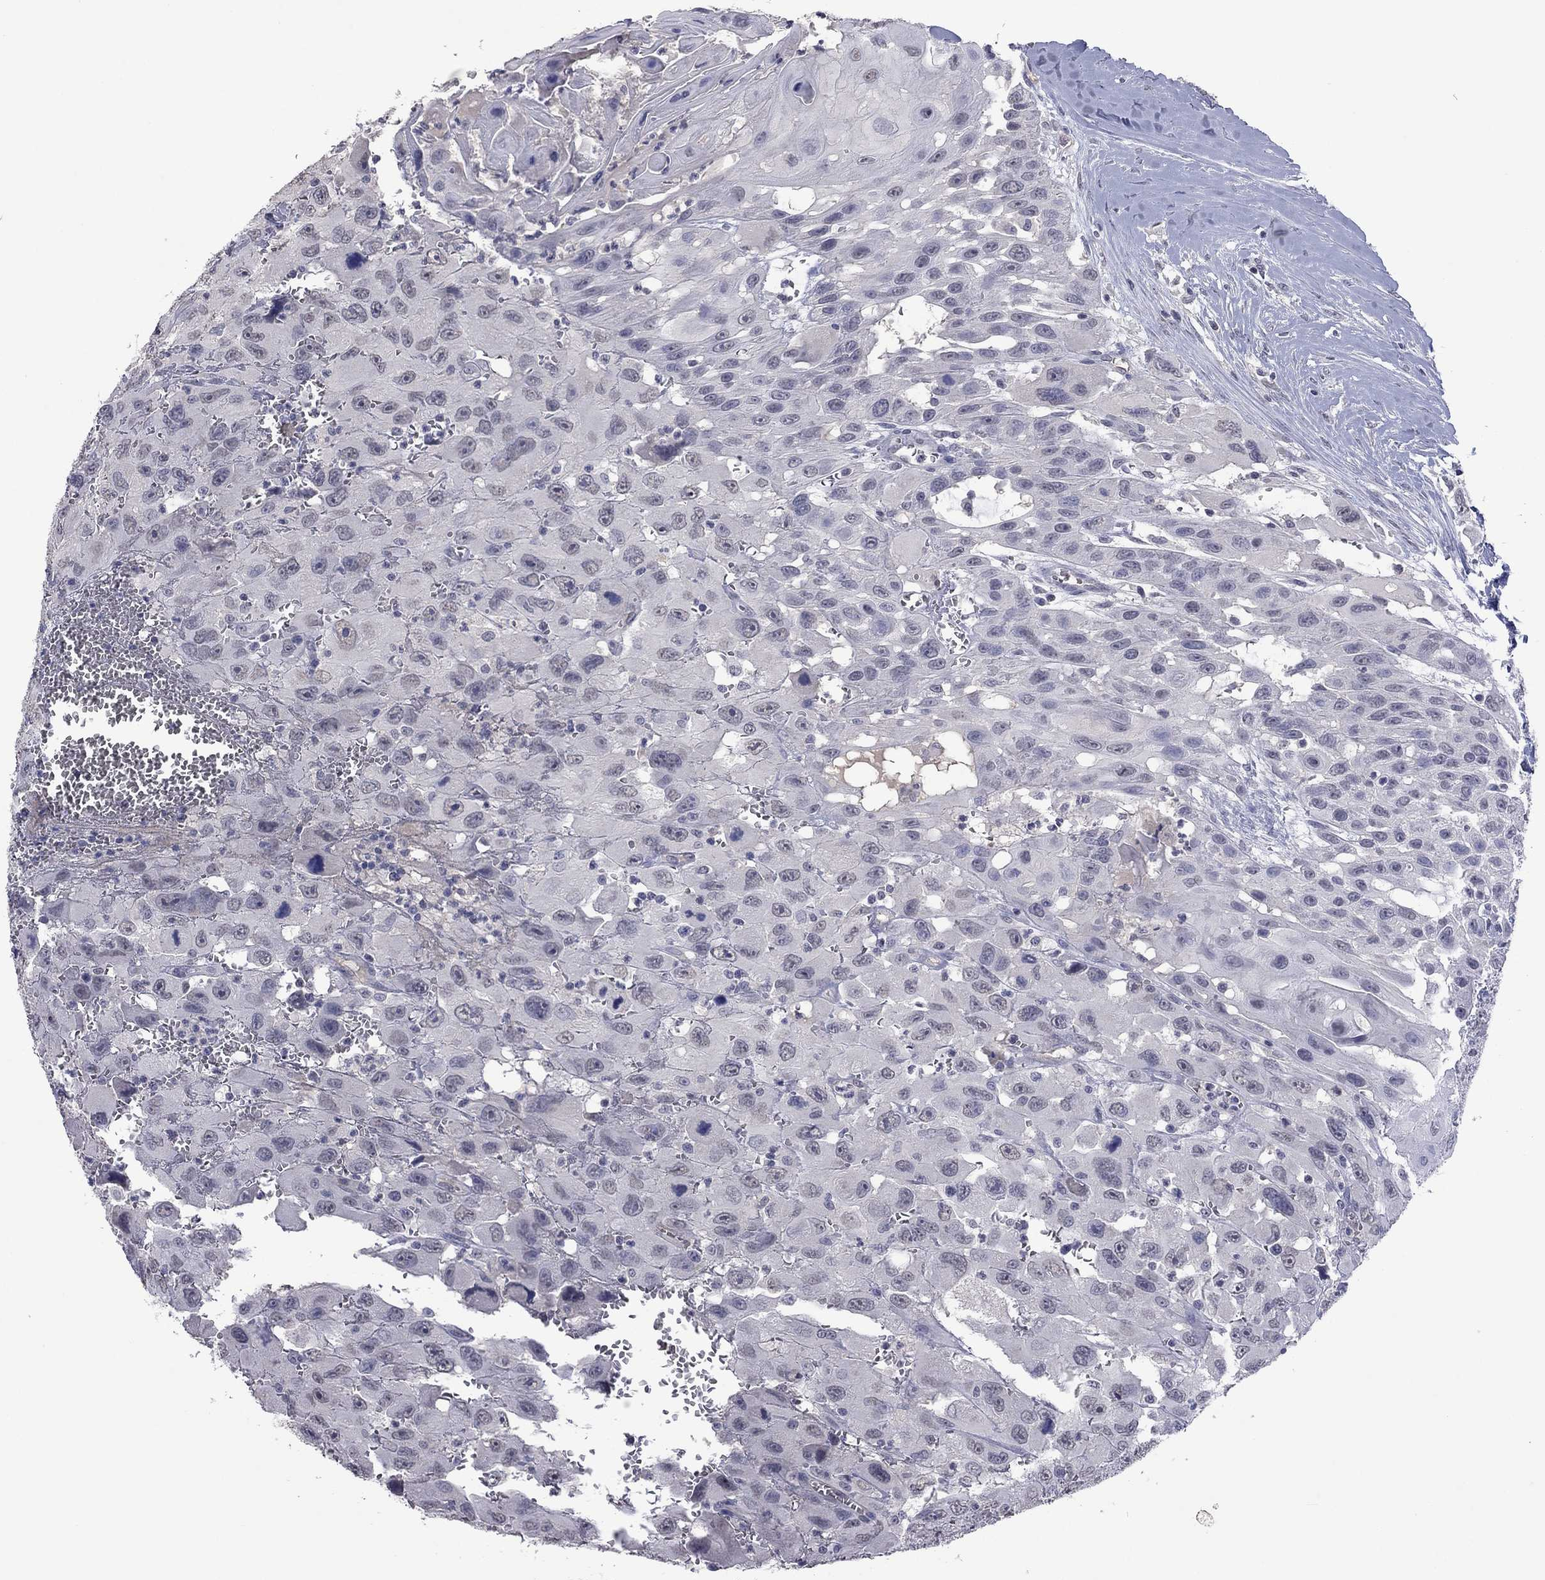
{"staining": {"intensity": "negative", "quantity": "none", "location": "none"}, "tissue": "head and neck cancer", "cell_type": "Tumor cells", "image_type": "cancer", "snomed": [{"axis": "morphology", "description": "Squamous cell carcinoma, NOS"}, {"axis": "morphology", "description": "Squamous cell carcinoma, metastatic, NOS"}, {"axis": "topography", "description": "Oral tissue"}, {"axis": "topography", "description": "Head-Neck"}], "caption": "Head and neck cancer was stained to show a protein in brown. There is no significant expression in tumor cells.", "gene": "IP6K3", "patient": {"sex": "female", "age": 85}}